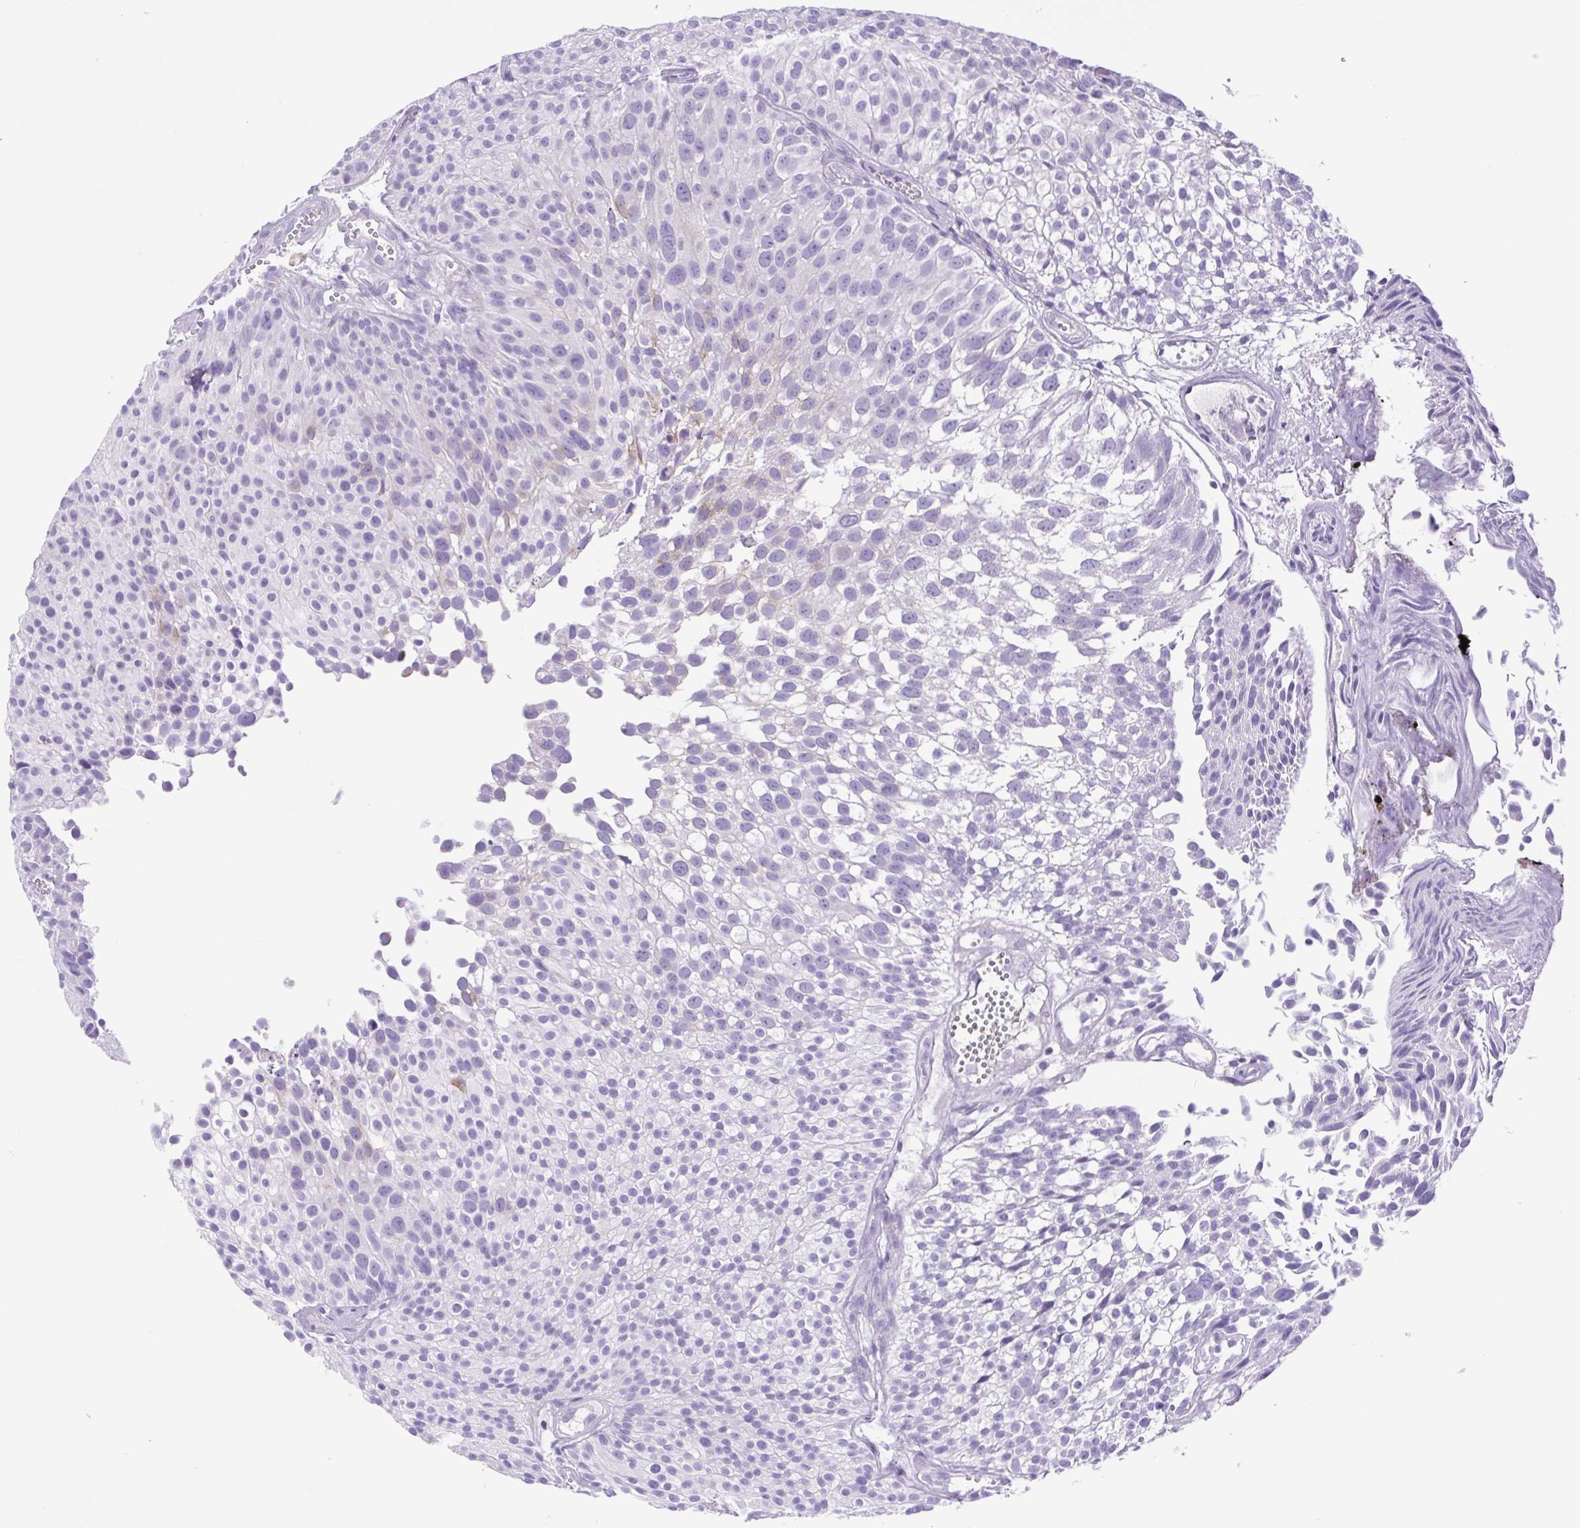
{"staining": {"intensity": "negative", "quantity": "none", "location": "none"}, "tissue": "urothelial cancer", "cell_type": "Tumor cells", "image_type": "cancer", "snomed": [{"axis": "morphology", "description": "Urothelial carcinoma, Low grade"}, {"axis": "topography", "description": "Urinary bladder"}], "caption": "Tumor cells show no significant staining in urothelial cancer.", "gene": "CDSN", "patient": {"sex": "male", "age": 70}}